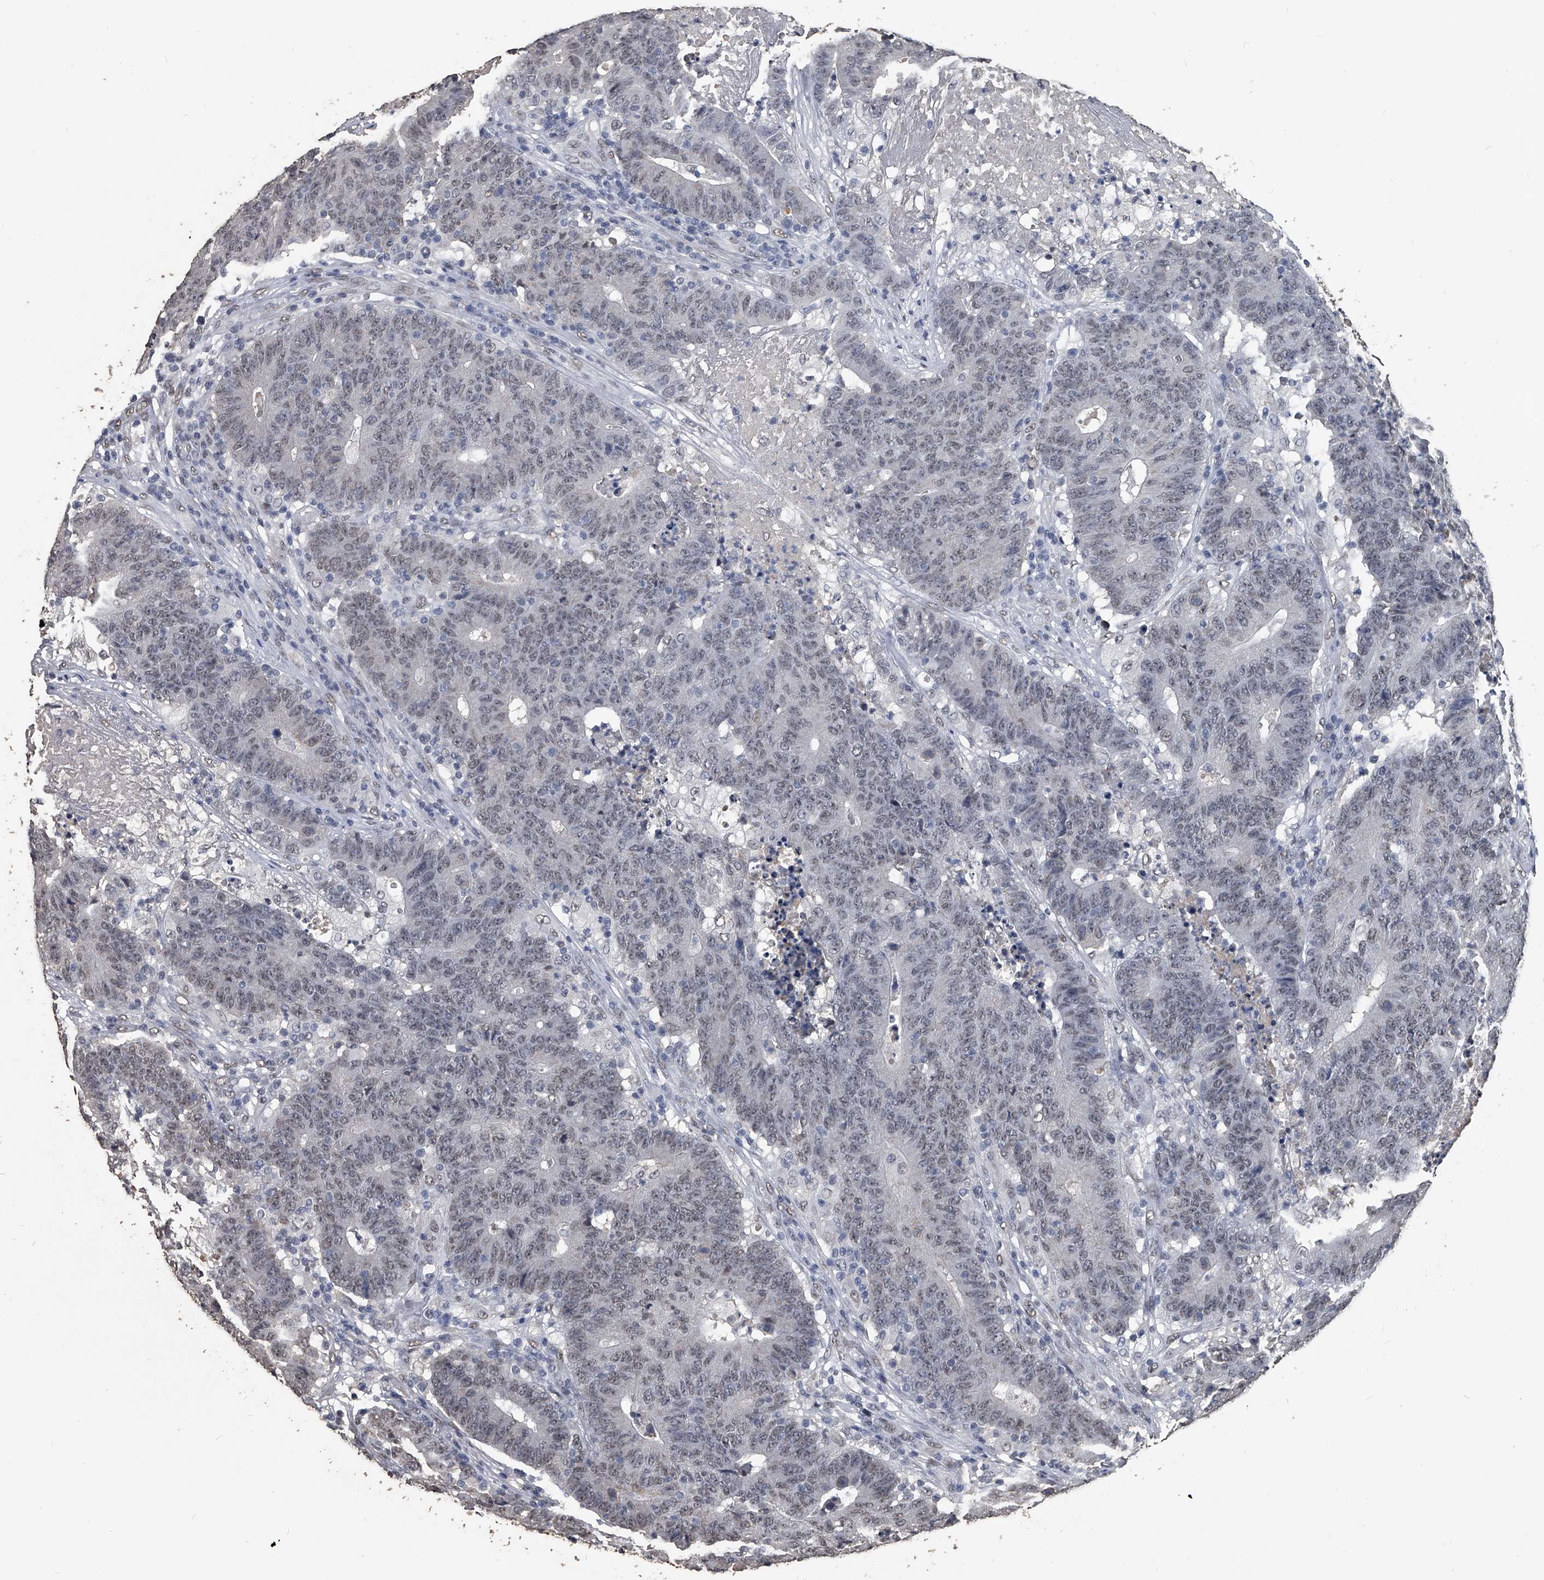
{"staining": {"intensity": "weak", "quantity": ">75%", "location": "nuclear"}, "tissue": "colorectal cancer", "cell_type": "Tumor cells", "image_type": "cancer", "snomed": [{"axis": "morphology", "description": "Normal tissue, NOS"}, {"axis": "morphology", "description": "Adenocarcinoma, NOS"}, {"axis": "topography", "description": "Colon"}], "caption": "A brown stain labels weak nuclear expression of a protein in colorectal adenocarcinoma tumor cells.", "gene": "MATR3", "patient": {"sex": "female", "age": 75}}